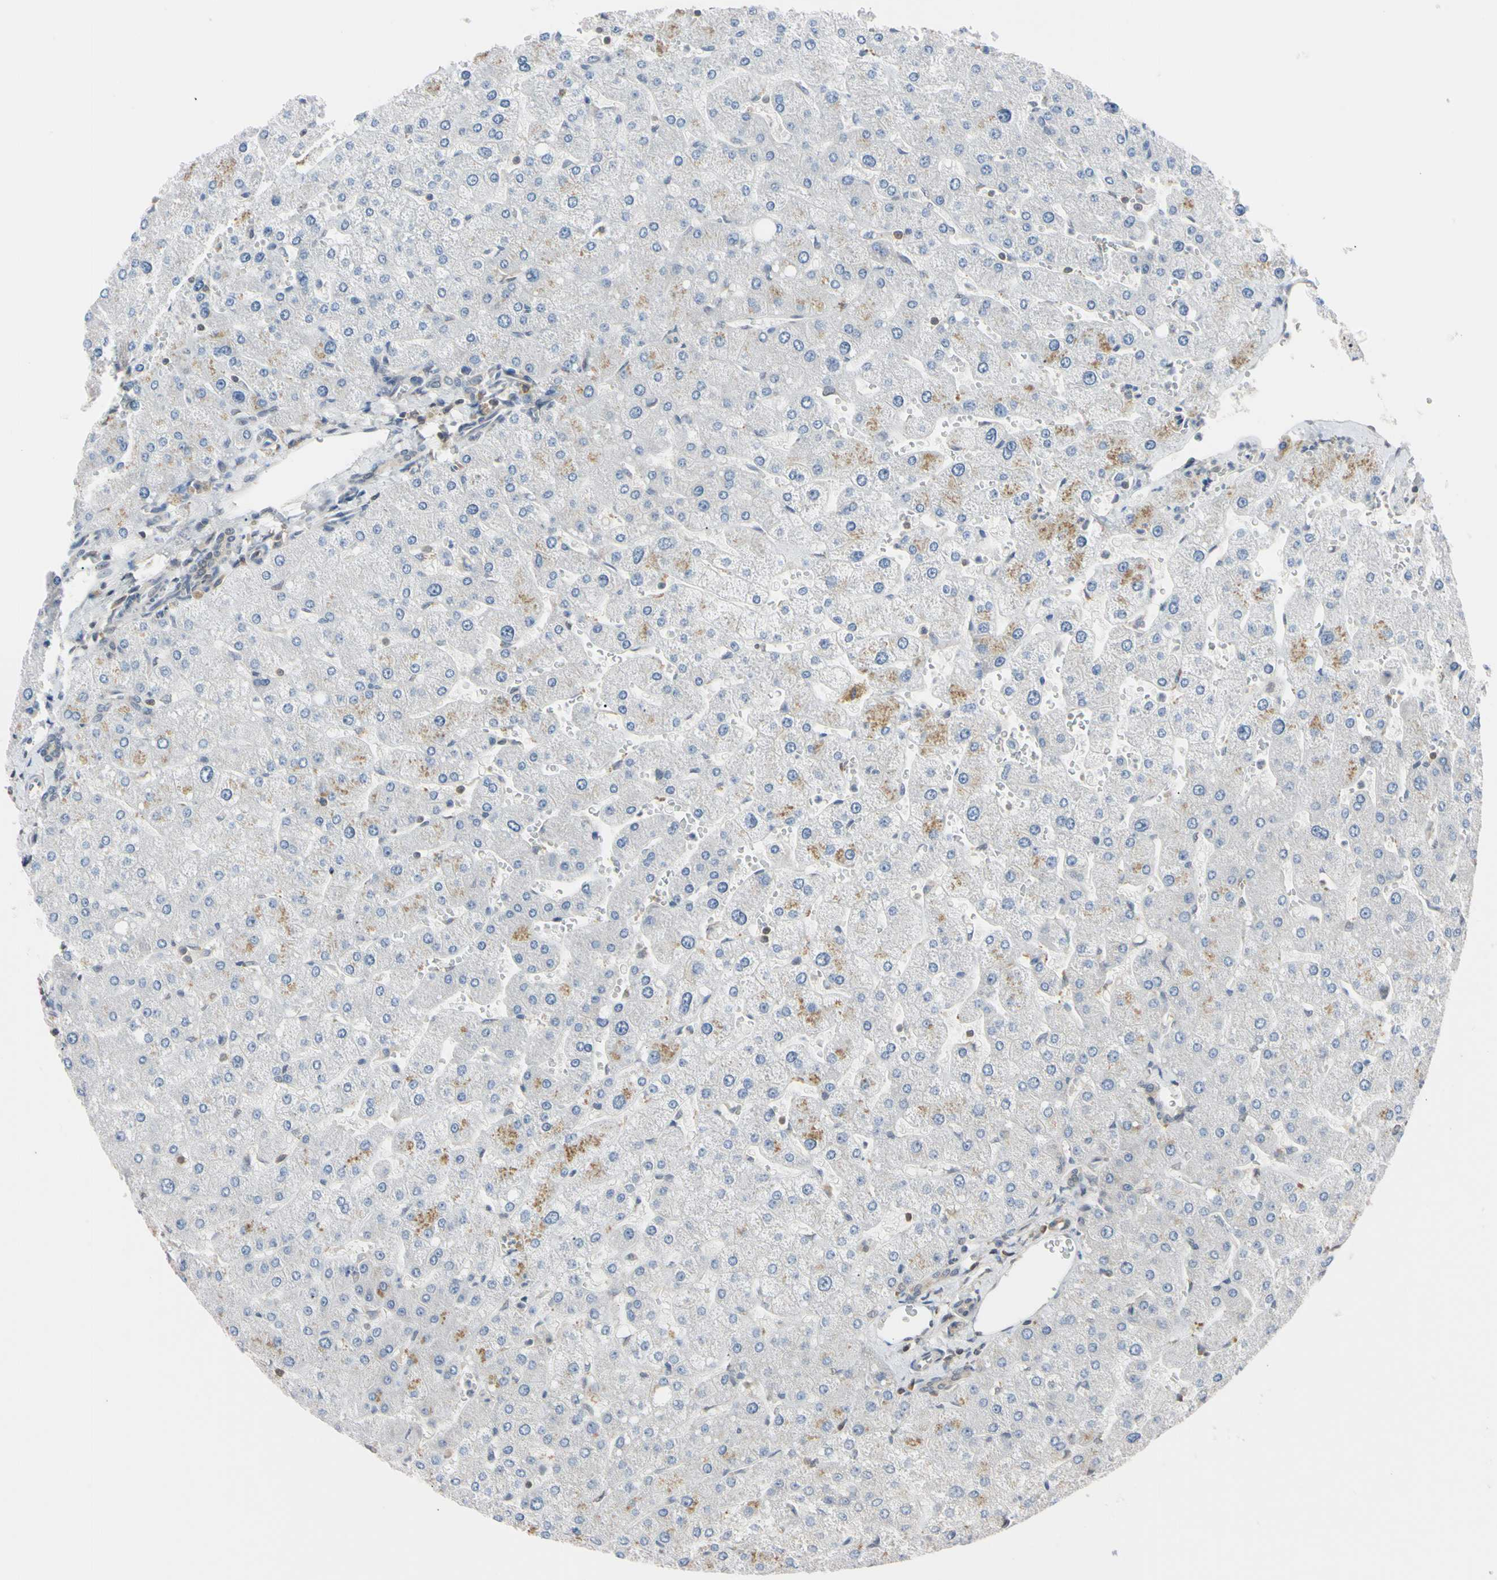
{"staining": {"intensity": "negative", "quantity": "none", "location": "none"}, "tissue": "liver", "cell_type": "Cholangiocytes", "image_type": "normal", "snomed": [{"axis": "morphology", "description": "Normal tissue, NOS"}, {"axis": "topography", "description": "Liver"}], "caption": "Immunohistochemical staining of normal human liver demonstrates no significant positivity in cholangiocytes. The staining was performed using DAB (3,3'-diaminobenzidine) to visualize the protein expression in brown, while the nuclei were stained in blue with hematoxylin (Magnification: 20x).", "gene": "UBE2I", "patient": {"sex": "male", "age": 55}}